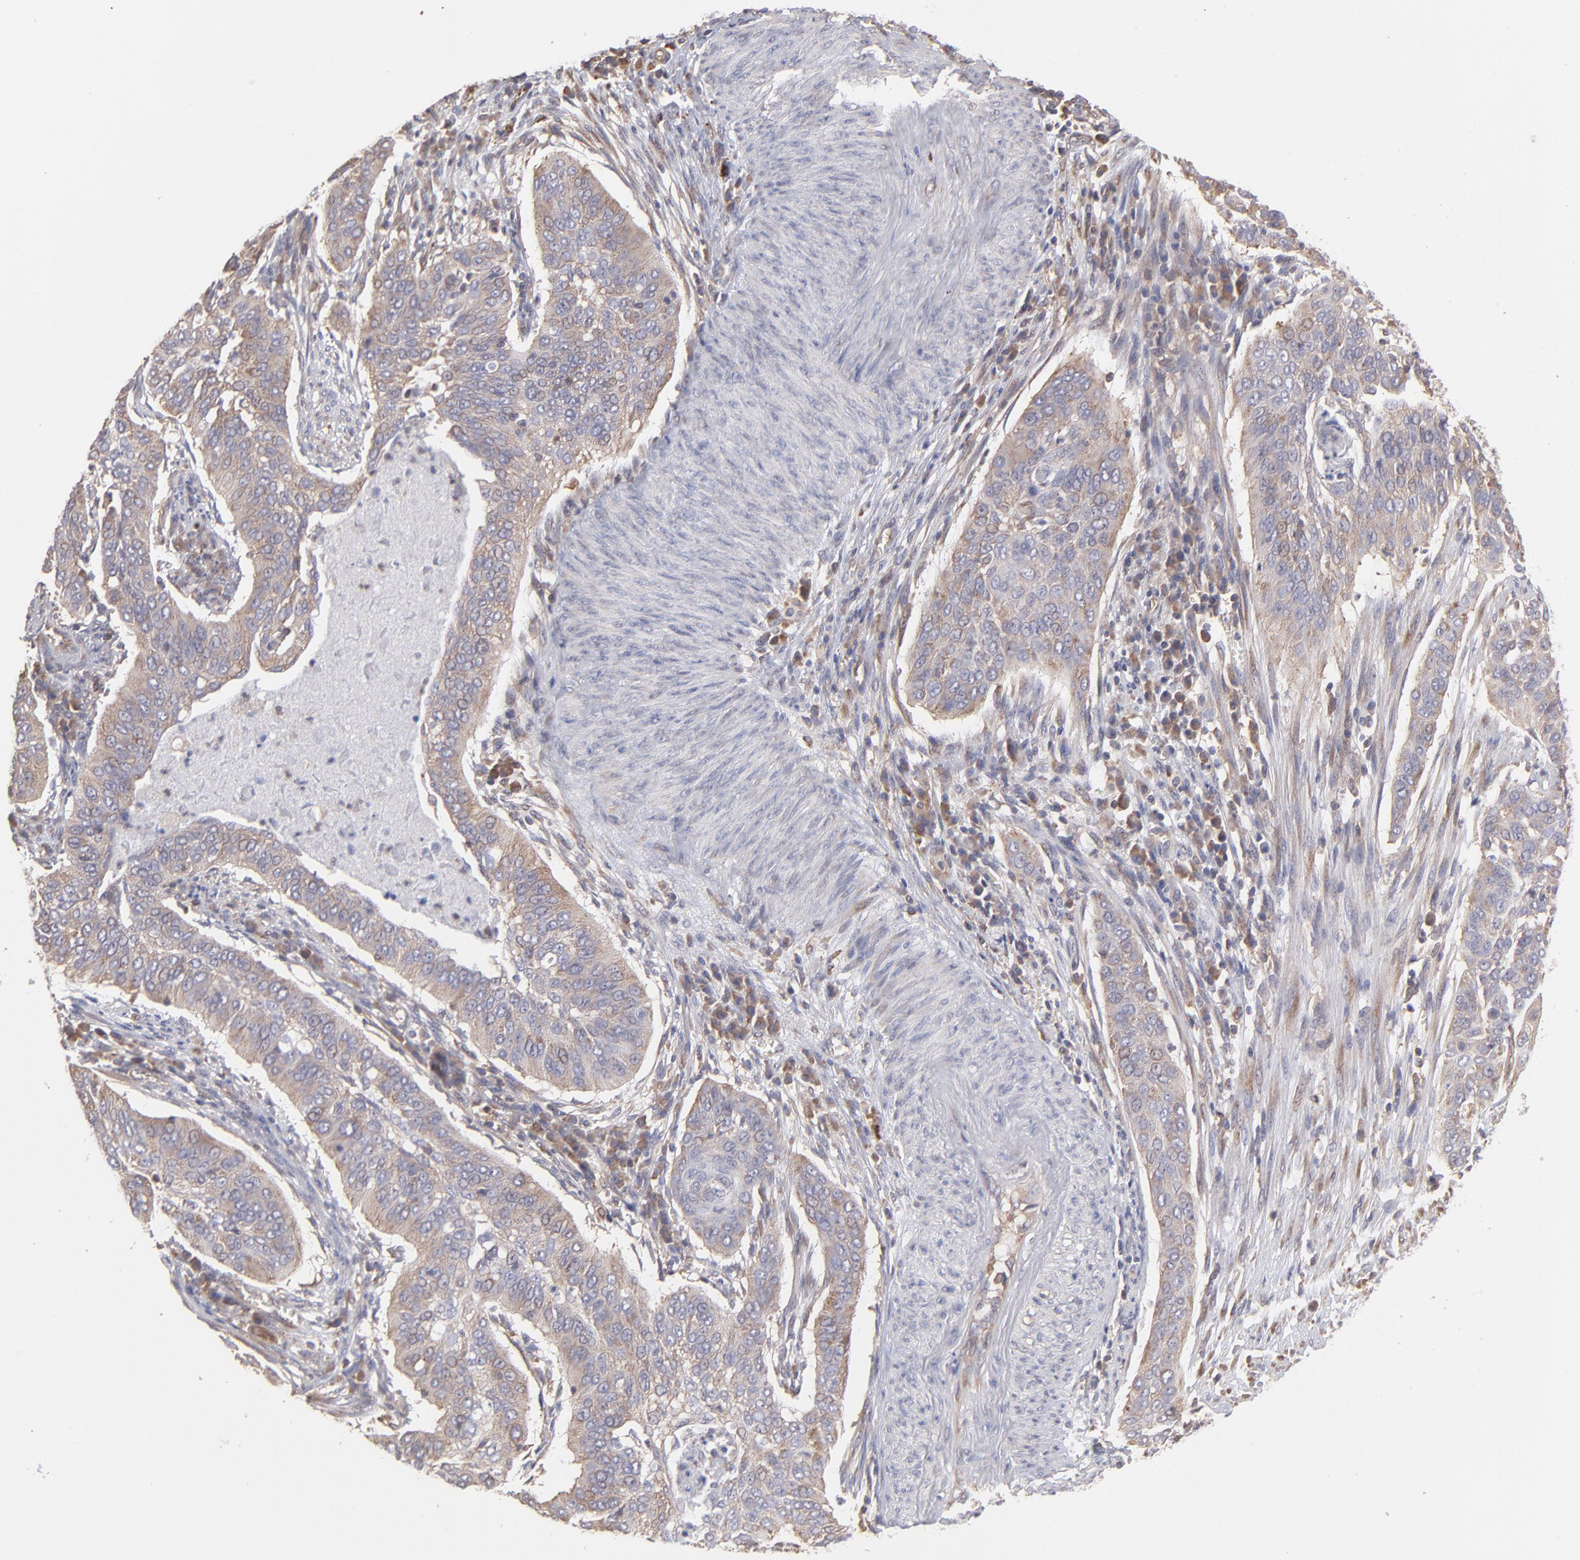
{"staining": {"intensity": "moderate", "quantity": ">75%", "location": "cytoplasmic/membranous"}, "tissue": "cervical cancer", "cell_type": "Tumor cells", "image_type": "cancer", "snomed": [{"axis": "morphology", "description": "Squamous cell carcinoma, NOS"}, {"axis": "topography", "description": "Cervix"}], "caption": "Cervical cancer (squamous cell carcinoma) tissue demonstrates moderate cytoplasmic/membranous staining in about >75% of tumor cells, visualized by immunohistochemistry.", "gene": "MAPRE1", "patient": {"sex": "female", "age": 39}}